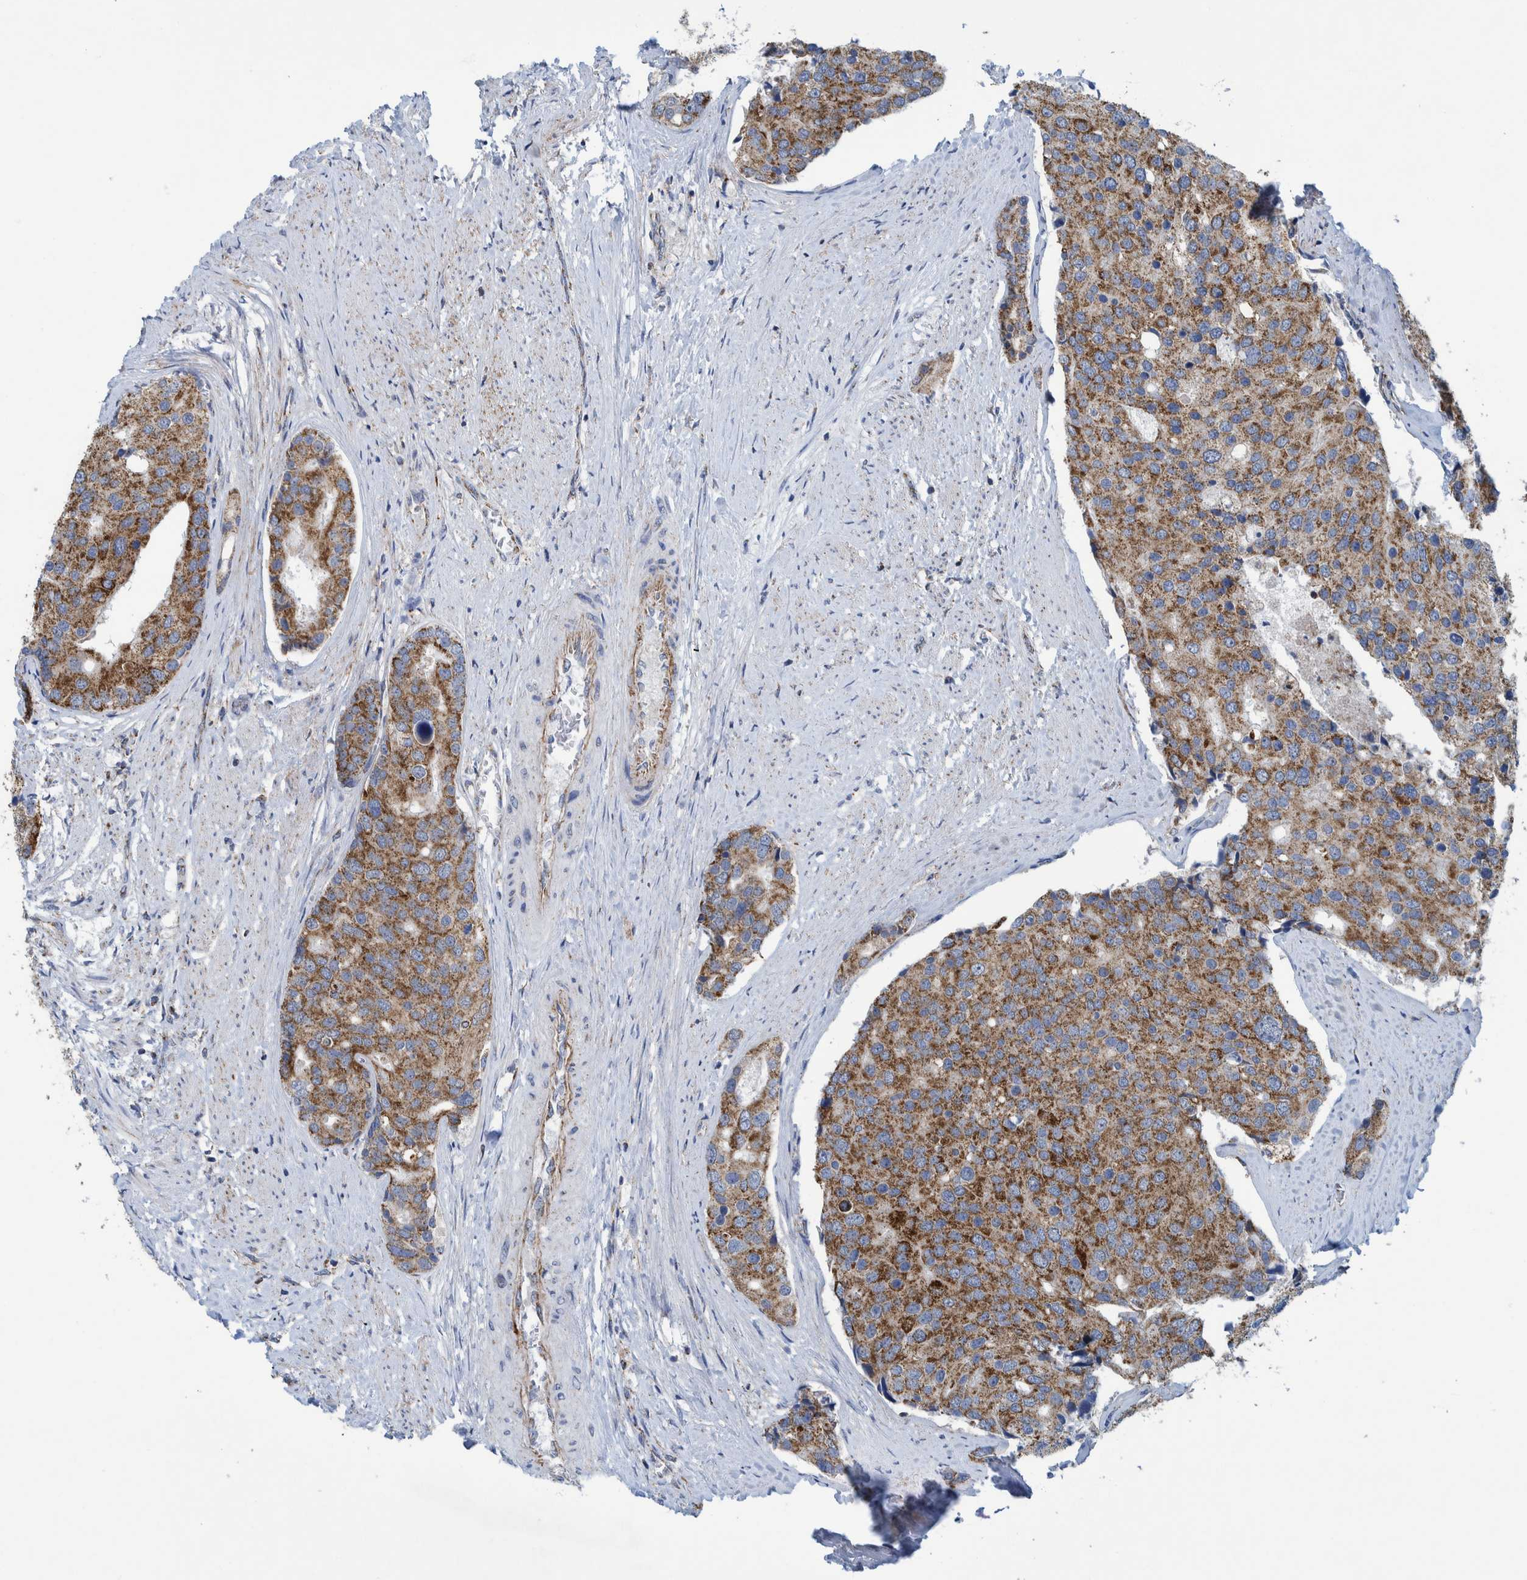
{"staining": {"intensity": "strong", "quantity": "25%-75%", "location": "cytoplasmic/membranous"}, "tissue": "prostate cancer", "cell_type": "Tumor cells", "image_type": "cancer", "snomed": [{"axis": "morphology", "description": "Adenocarcinoma, High grade"}, {"axis": "topography", "description": "Prostate"}], "caption": "About 25%-75% of tumor cells in human prostate cancer (adenocarcinoma (high-grade)) exhibit strong cytoplasmic/membranous protein staining as visualized by brown immunohistochemical staining.", "gene": "MRPS7", "patient": {"sex": "male", "age": 50}}